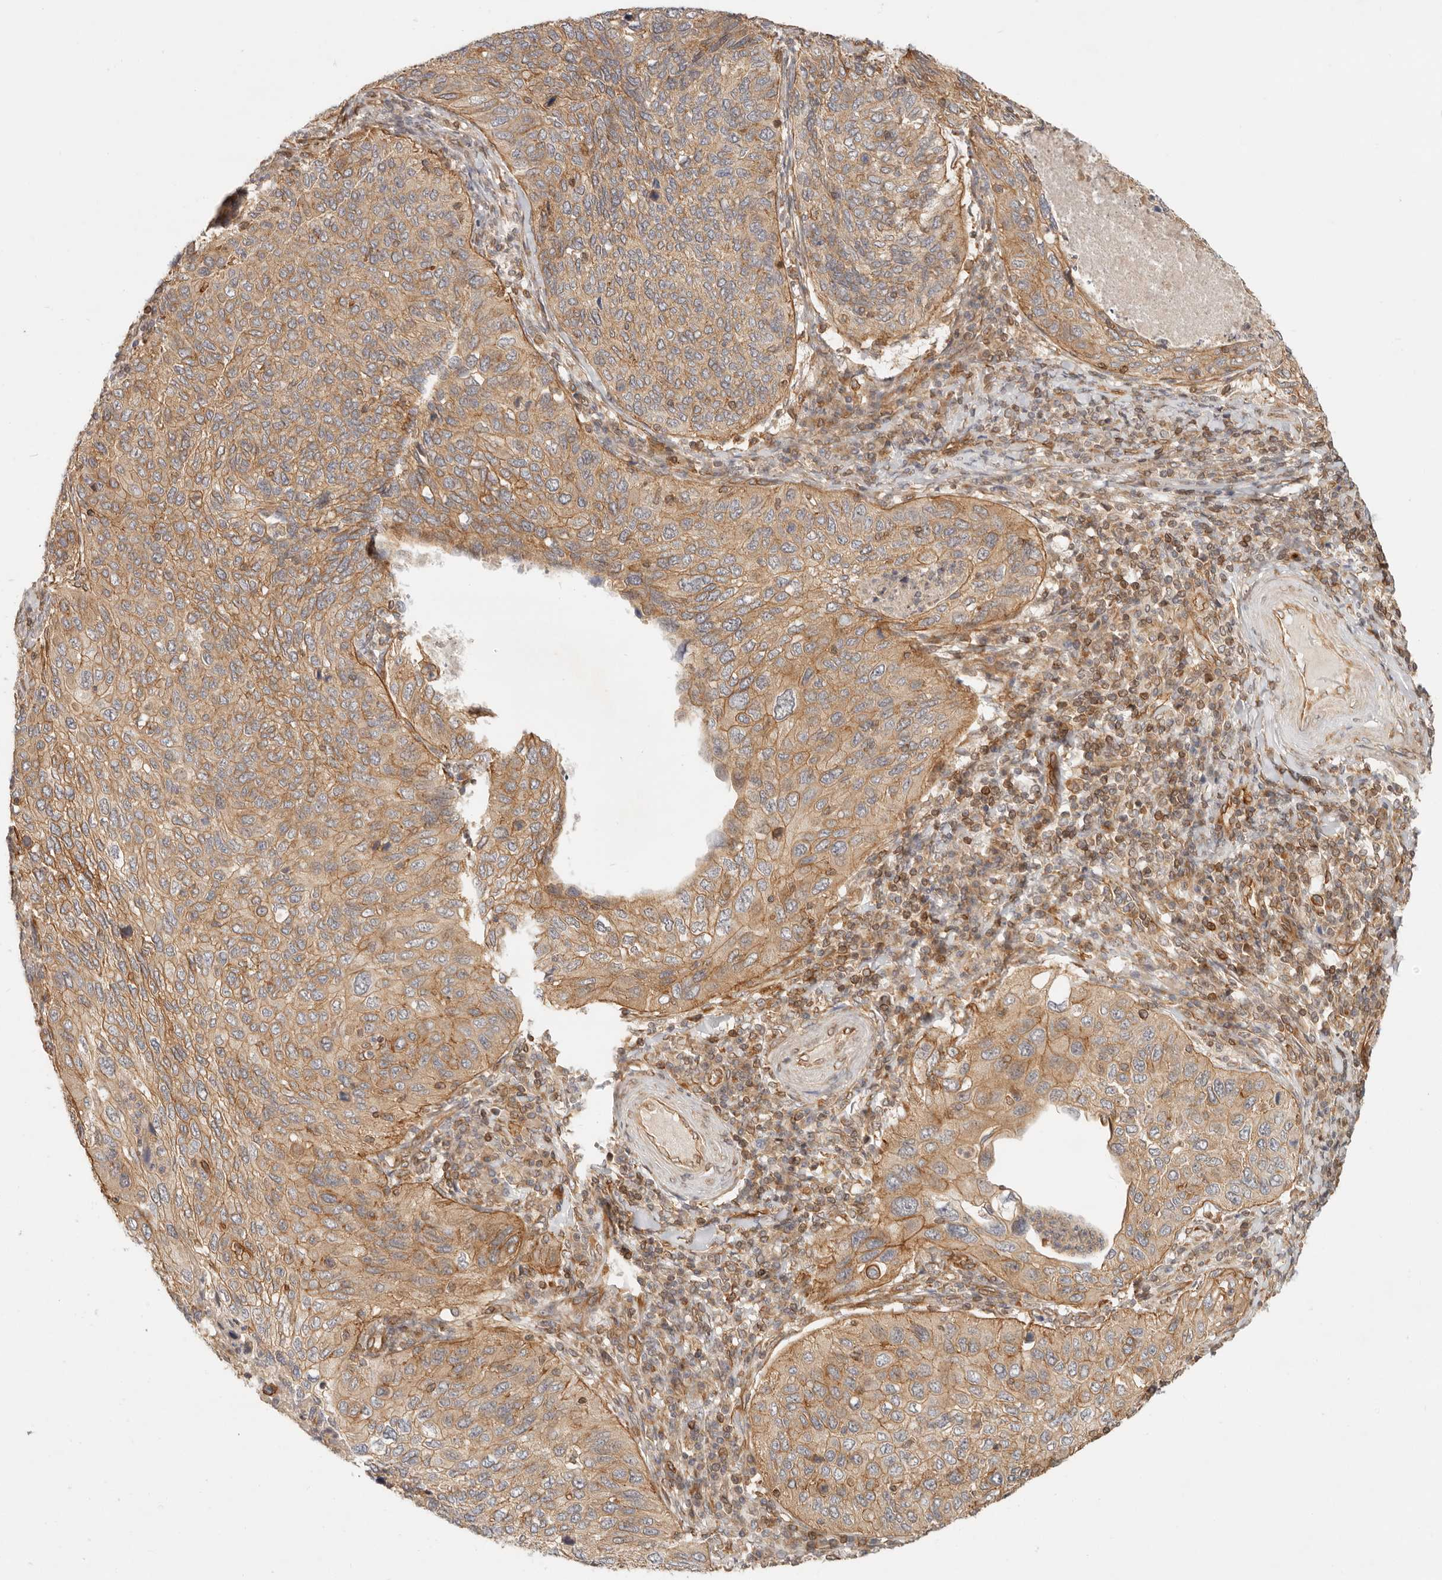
{"staining": {"intensity": "weak", "quantity": ">75%", "location": "cytoplasmic/membranous"}, "tissue": "cervical cancer", "cell_type": "Tumor cells", "image_type": "cancer", "snomed": [{"axis": "morphology", "description": "Squamous cell carcinoma, NOS"}, {"axis": "topography", "description": "Cervix"}], "caption": "Squamous cell carcinoma (cervical) stained with immunohistochemistry shows weak cytoplasmic/membranous expression in approximately >75% of tumor cells.", "gene": "UFSP1", "patient": {"sex": "female", "age": 38}}